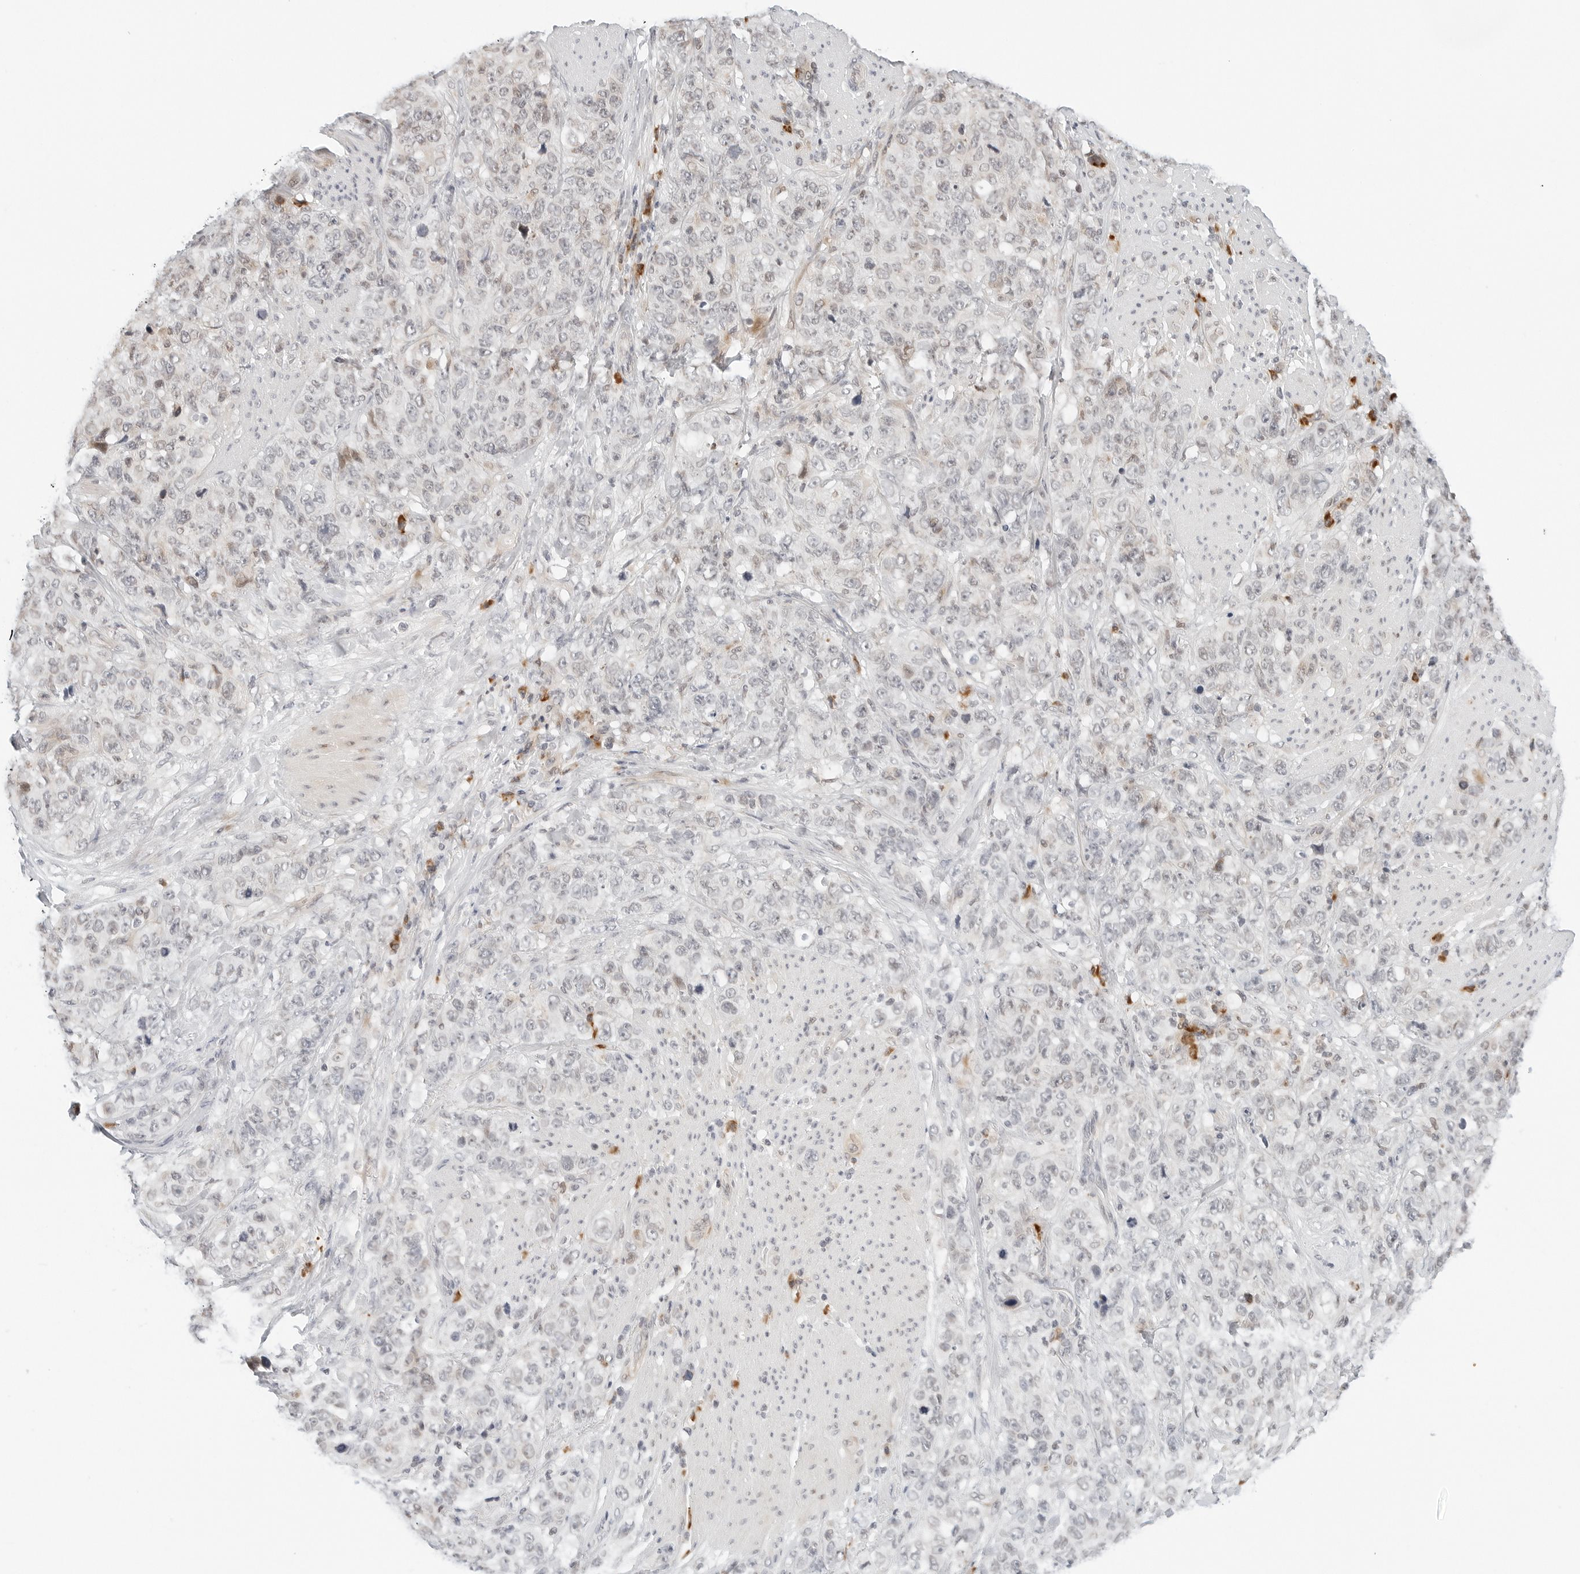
{"staining": {"intensity": "negative", "quantity": "none", "location": "none"}, "tissue": "stomach cancer", "cell_type": "Tumor cells", "image_type": "cancer", "snomed": [{"axis": "morphology", "description": "Adenocarcinoma, NOS"}, {"axis": "topography", "description": "Stomach"}], "caption": "High power microscopy photomicrograph of an immunohistochemistry image of adenocarcinoma (stomach), revealing no significant staining in tumor cells.", "gene": "PARP10", "patient": {"sex": "male", "age": 48}}